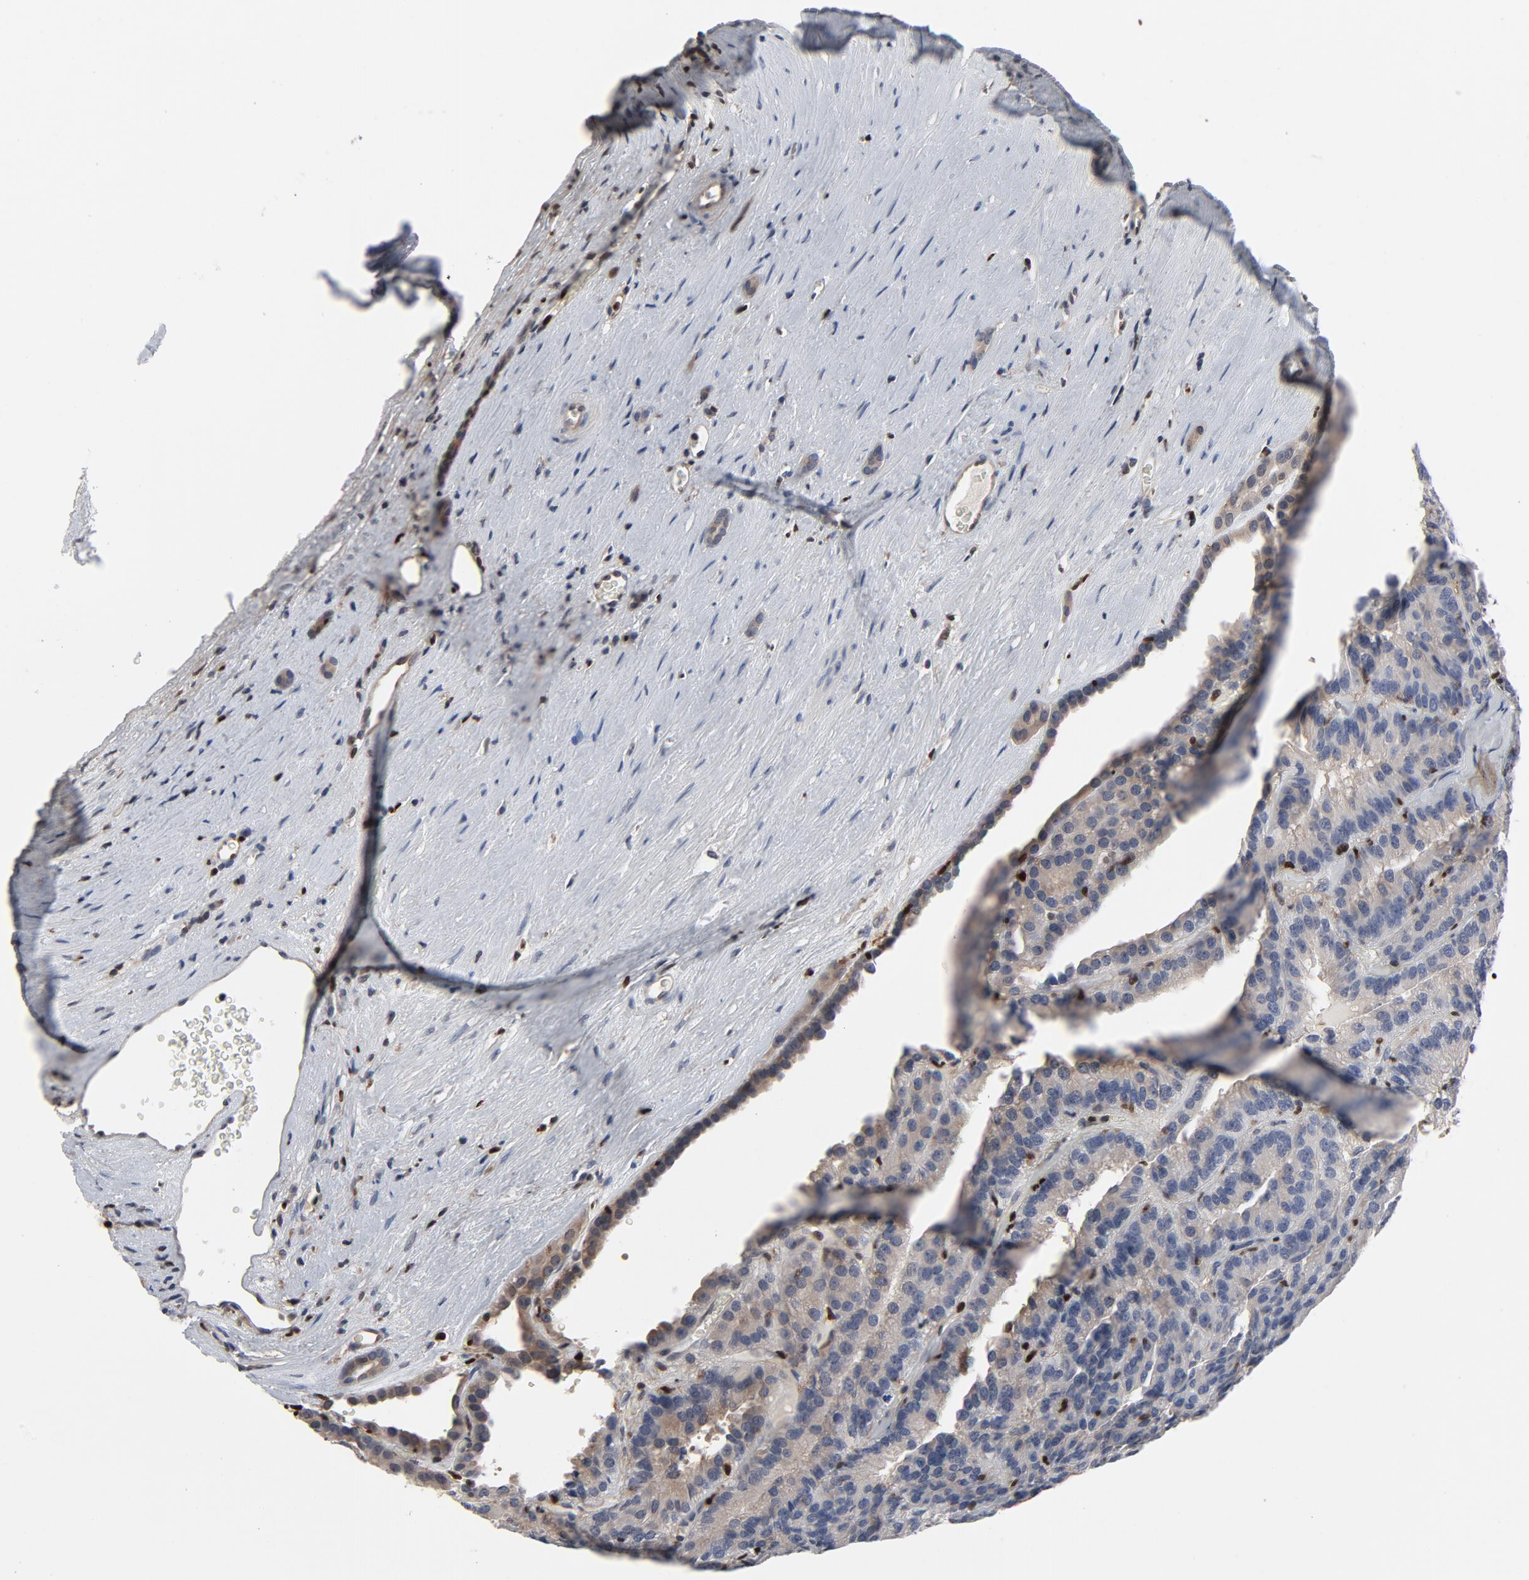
{"staining": {"intensity": "weak", "quantity": "<25%", "location": "cytoplasmic/membranous"}, "tissue": "renal cancer", "cell_type": "Tumor cells", "image_type": "cancer", "snomed": [{"axis": "morphology", "description": "Adenocarcinoma, NOS"}, {"axis": "topography", "description": "Kidney"}], "caption": "A high-resolution micrograph shows immunohistochemistry staining of renal cancer (adenocarcinoma), which reveals no significant expression in tumor cells. (Stains: DAB immunohistochemistry (IHC) with hematoxylin counter stain, Microscopy: brightfield microscopy at high magnification).", "gene": "NFKB1", "patient": {"sex": "male", "age": 46}}